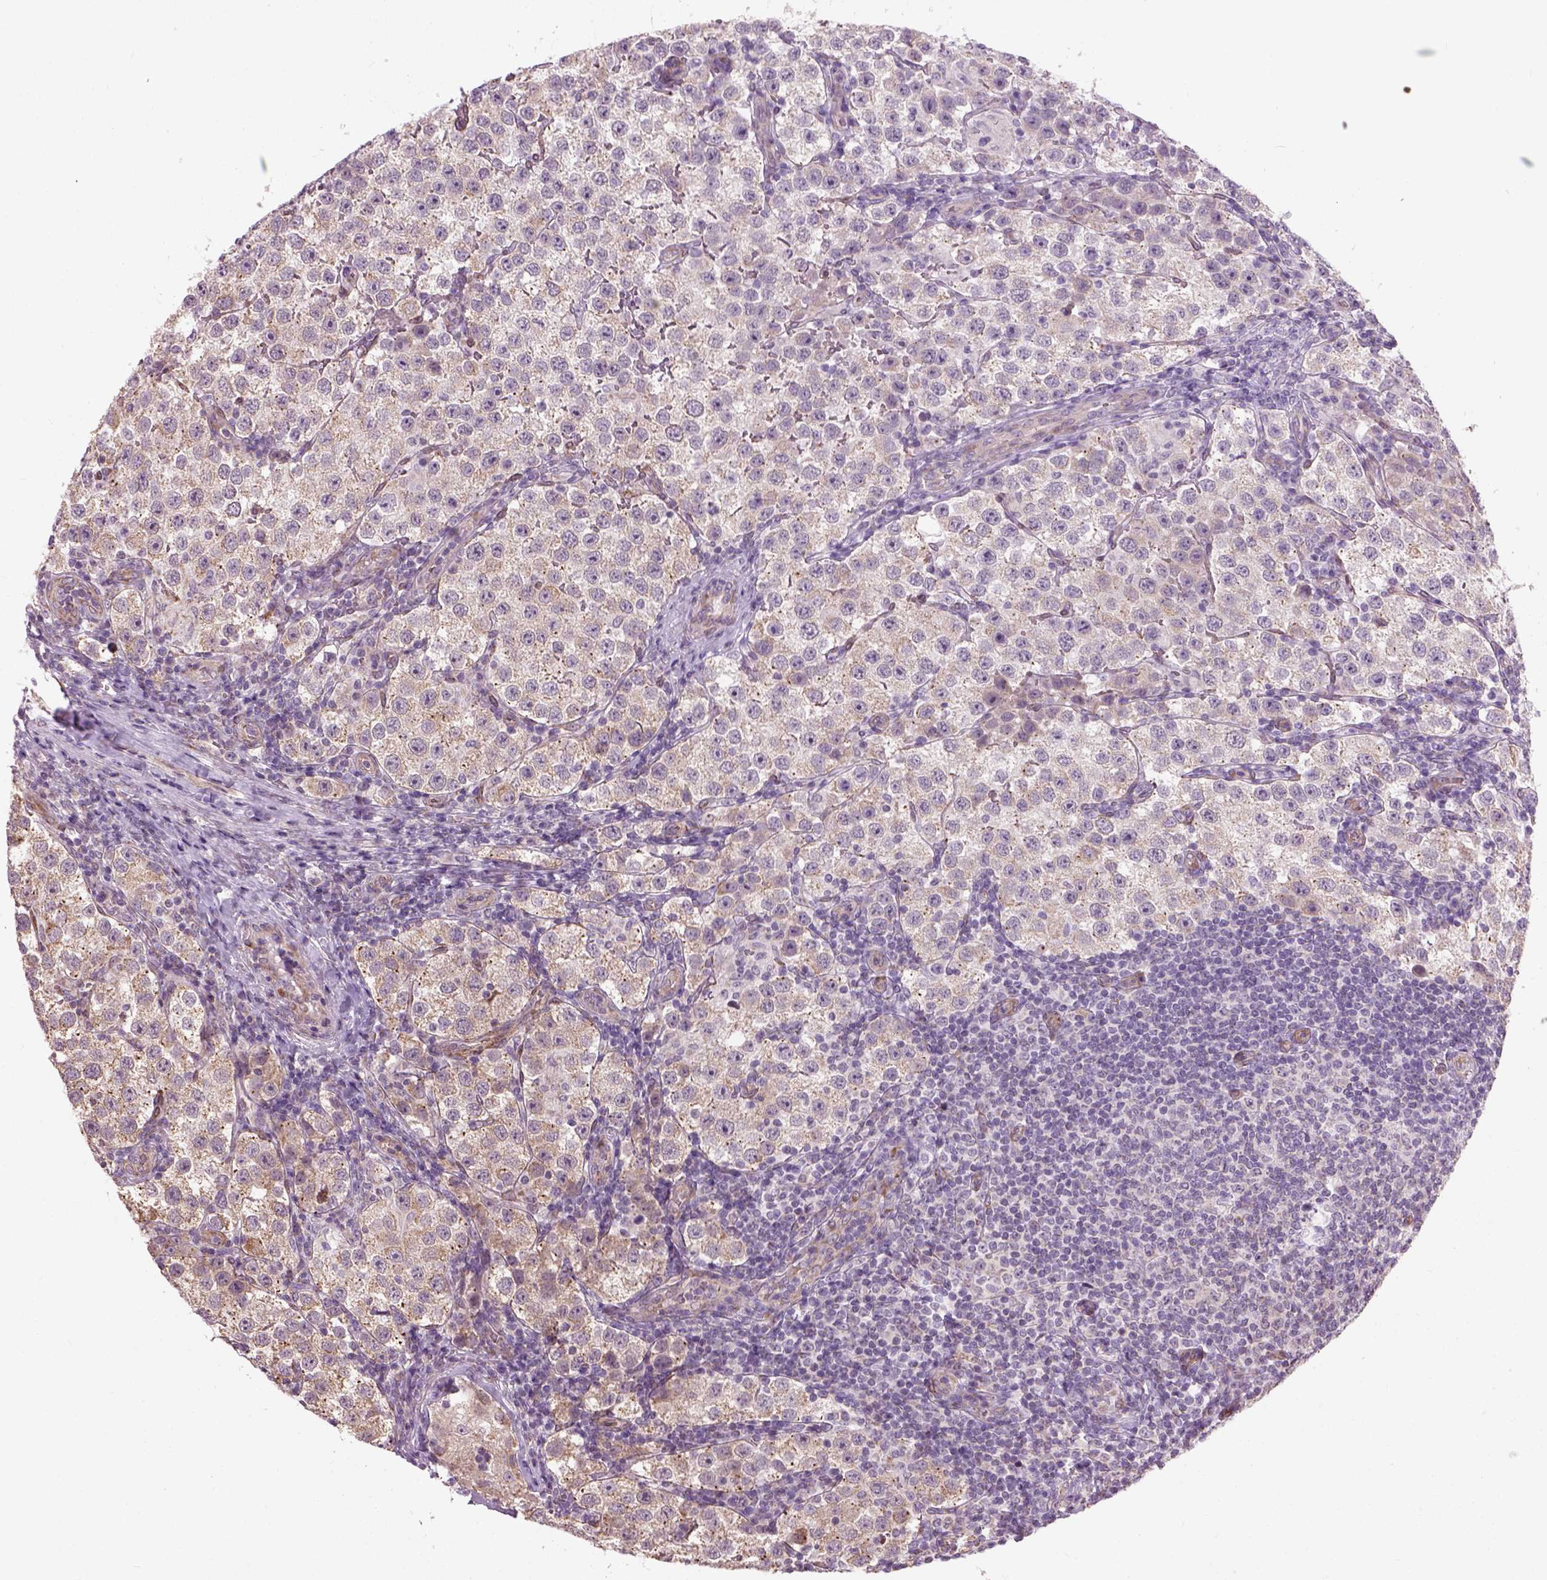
{"staining": {"intensity": "weak", "quantity": "25%-75%", "location": "cytoplasmic/membranous"}, "tissue": "testis cancer", "cell_type": "Tumor cells", "image_type": "cancer", "snomed": [{"axis": "morphology", "description": "Seminoma, NOS"}, {"axis": "topography", "description": "Testis"}], "caption": "Immunohistochemistry (IHC) histopathology image of human testis cancer (seminoma) stained for a protein (brown), which demonstrates low levels of weak cytoplasmic/membranous expression in about 25%-75% of tumor cells.", "gene": "XK", "patient": {"sex": "male", "age": 37}}